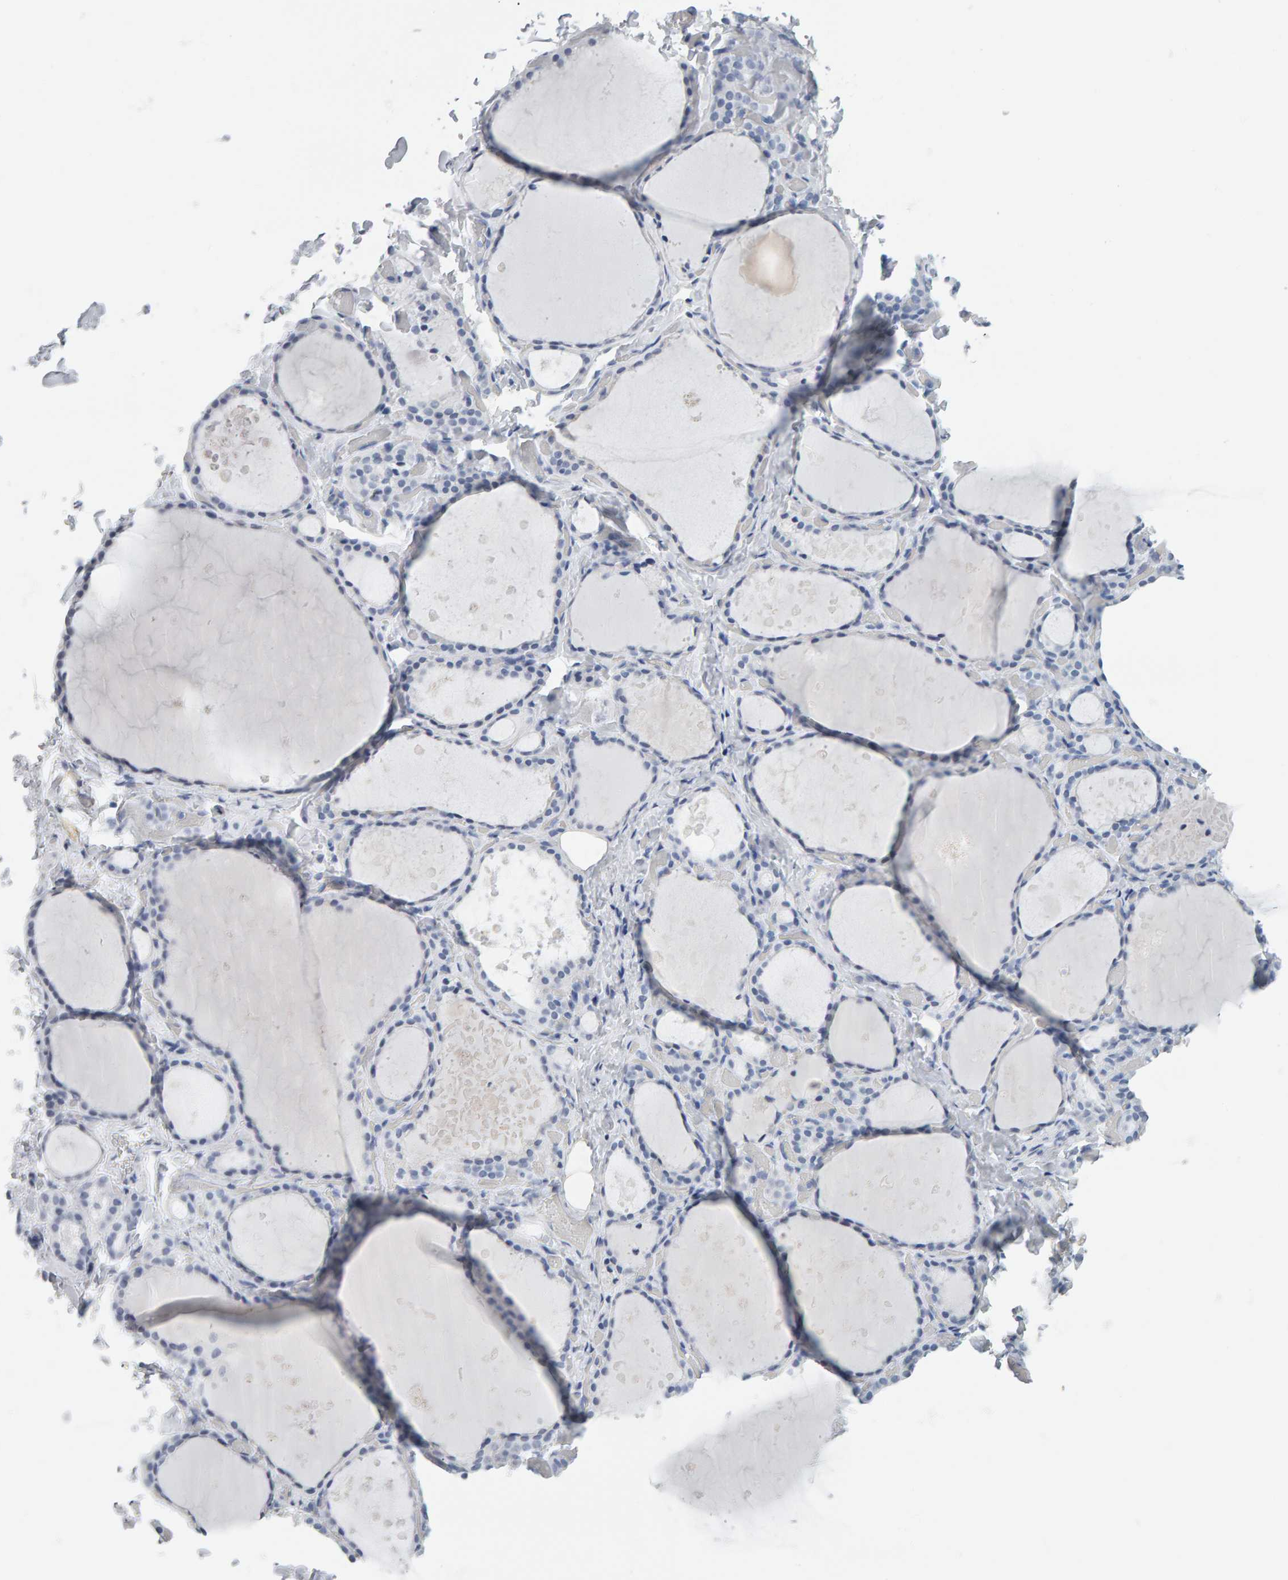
{"staining": {"intensity": "negative", "quantity": "none", "location": "none"}, "tissue": "thyroid gland", "cell_type": "Glandular cells", "image_type": "normal", "snomed": [{"axis": "morphology", "description": "Normal tissue, NOS"}, {"axis": "topography", "description": "Thyroid gland"}], "caption": "The image reveals no significant expression in glandular cells of thyroid gland. The staining was performed using DAB to visualize the protein expression in brown, while the nuclei were stained in blue with hematoxylin (Magnification: 20x).", "gene": "SPACA3", "patient": {"sex": "female", "age": 44}}